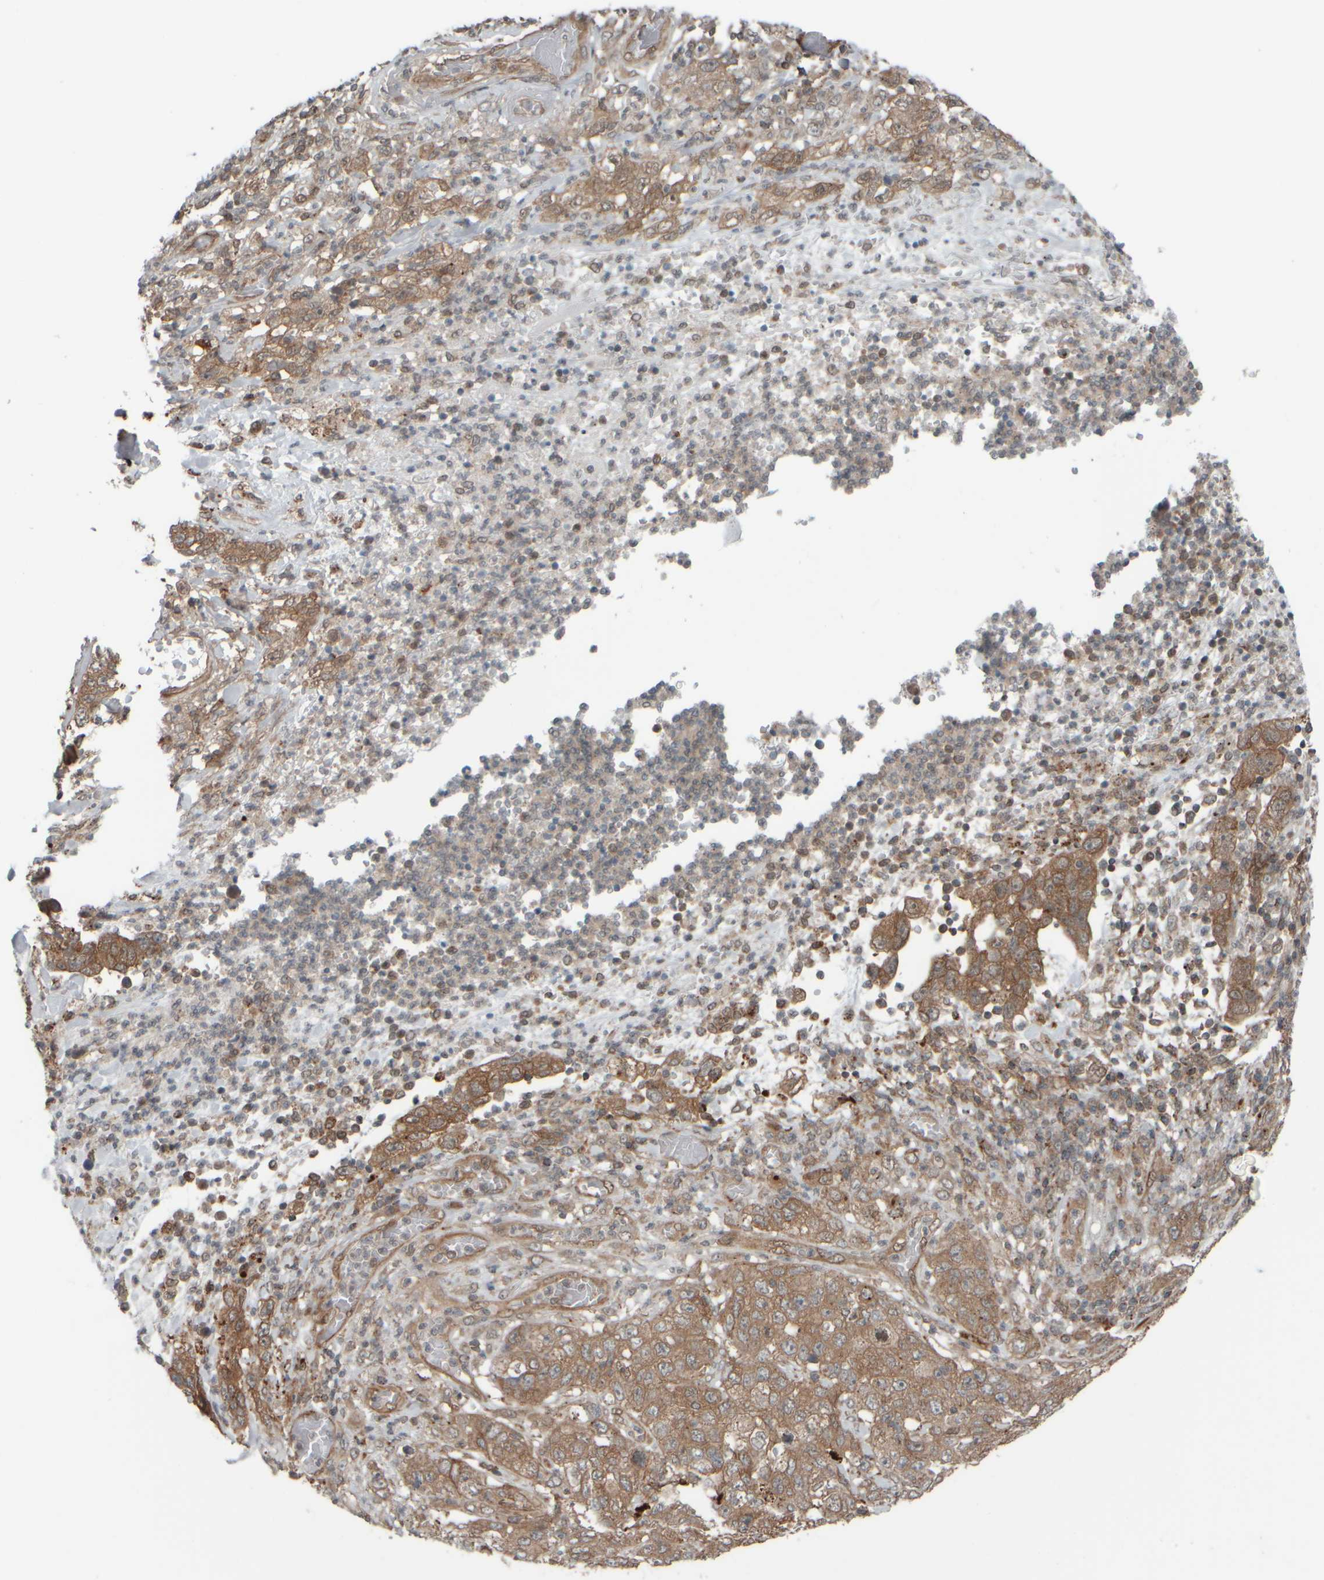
{"staining": {"intensity": "moderate", "quantity": ">75%", "location": "cytoplasmic/membranous"}, "tissue": "stomach cancer", "cell_type": "Tumor cells", "image_type": "cancer", "snomed": [{"axis": "morphology", "description": "Adenocarcinoma, NOS"}, {"axis": "topography", "description": "Stomach"}], "caption": "A micrograph of human stomach cancer (adenocarcinoma) stained for a protein shows moderate cytoplasmic/membranous brown staining in tumor cells. Using DAB (3,3'-diaminobenzidine) (brown) and hematoxylin (blue) stains, captured at high magnification using brightfield microscopy.", "gene": "GIGYF1", "patient": {"sex": "male", "age": 48}}